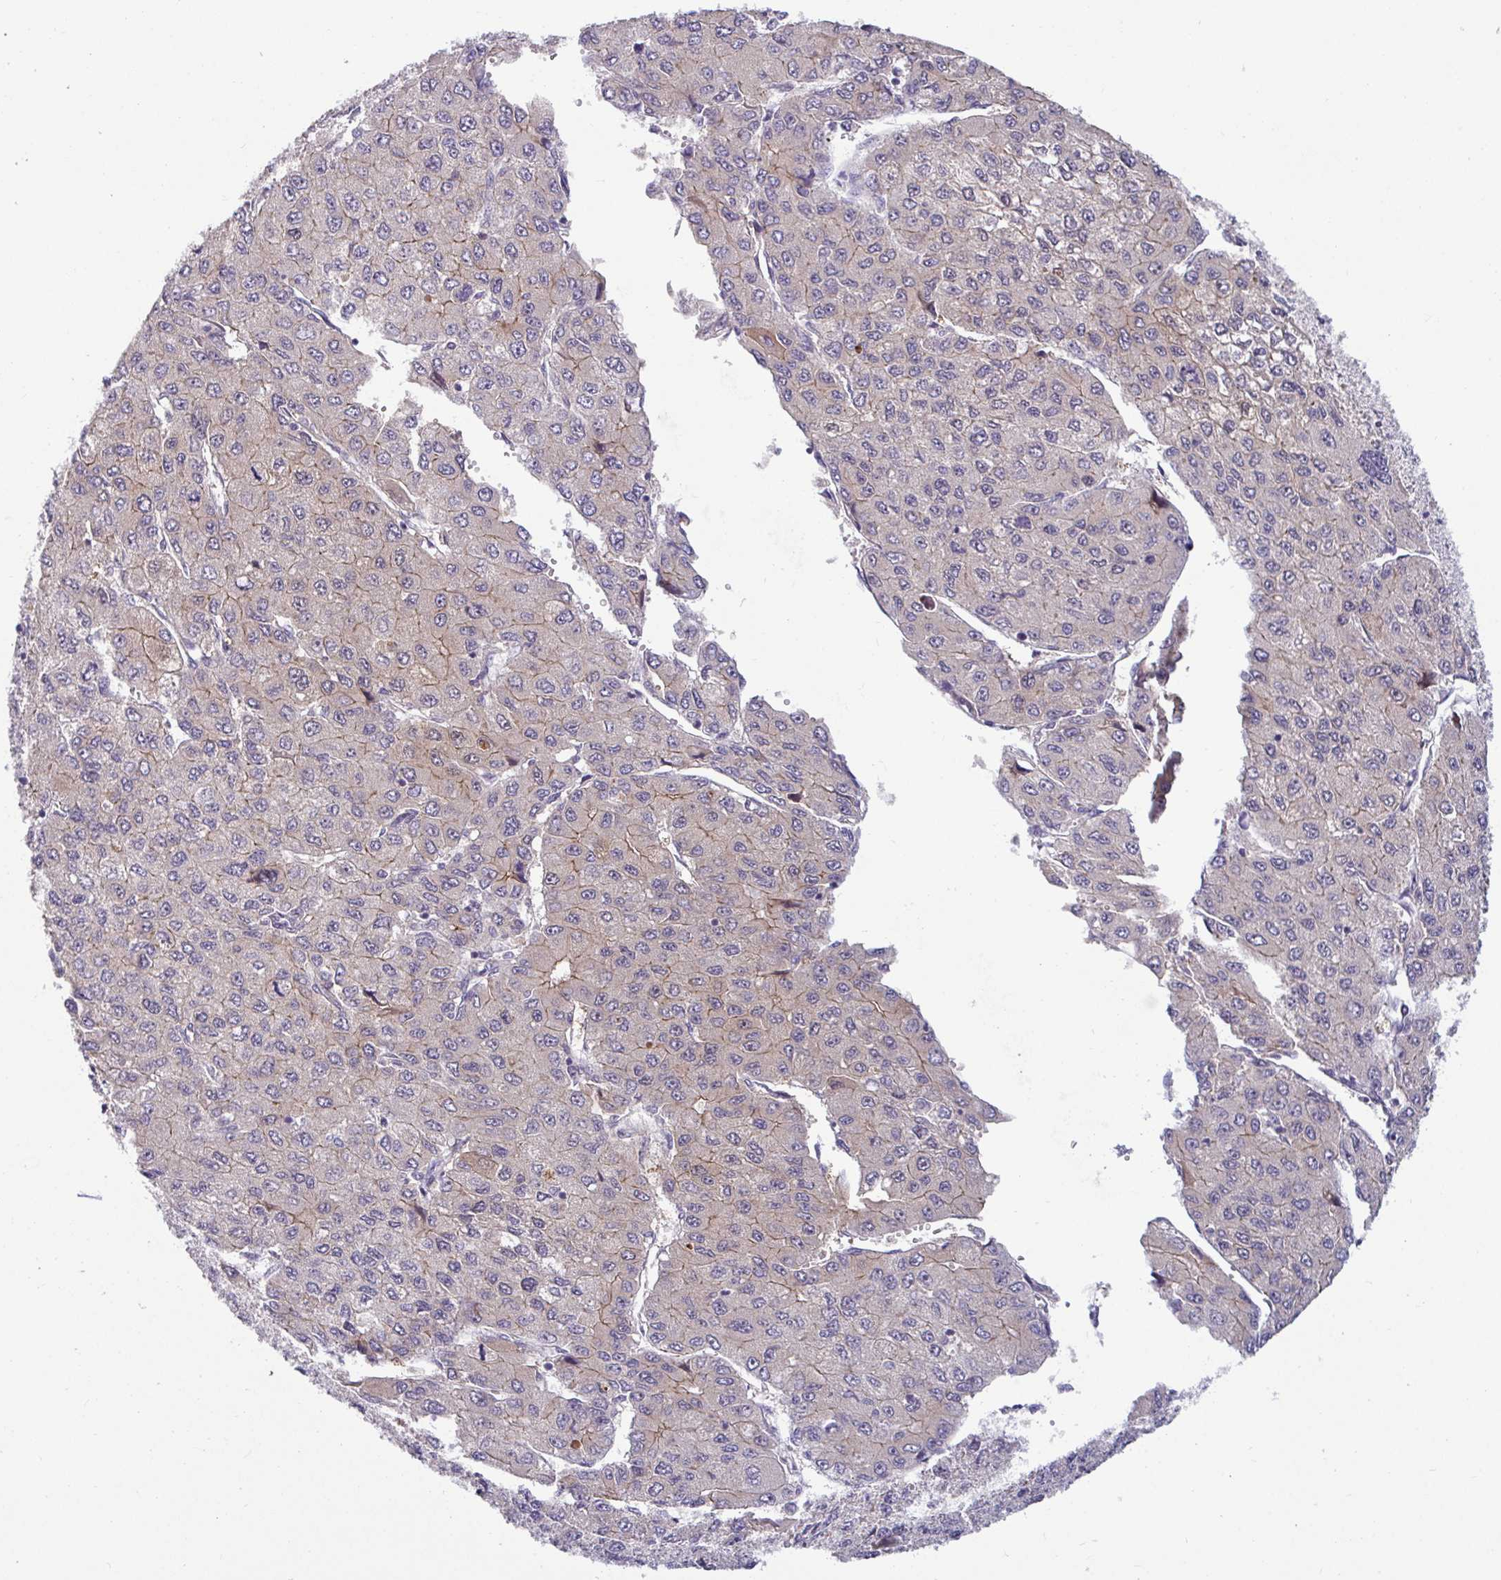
{"staining": {"intensity": "weak", "quantity": "<25%", "location": "cytoplasmic/membranous"}, "tissue": "liver cancer", "cell_type": "Tumor cells", "image_type": "cancer", "snomed": [{"axis": "morphology", "description": "Carcinoma, Hepatocellular, NOS"}, {"axis": "topography", "description": "Liver"}], "caption": "This histopathology image is of liver cancer stained with immunohistochemistry to label a protein in brown with the nuclei are counter-stained blue. There is no expression in tumor cells. (DAB (3,3'-diaminobenzidine) immunohistochemistry (IHC), high magnification).", "gene": "GSTM1", "patient": {"sex": "female", "age": 66}}